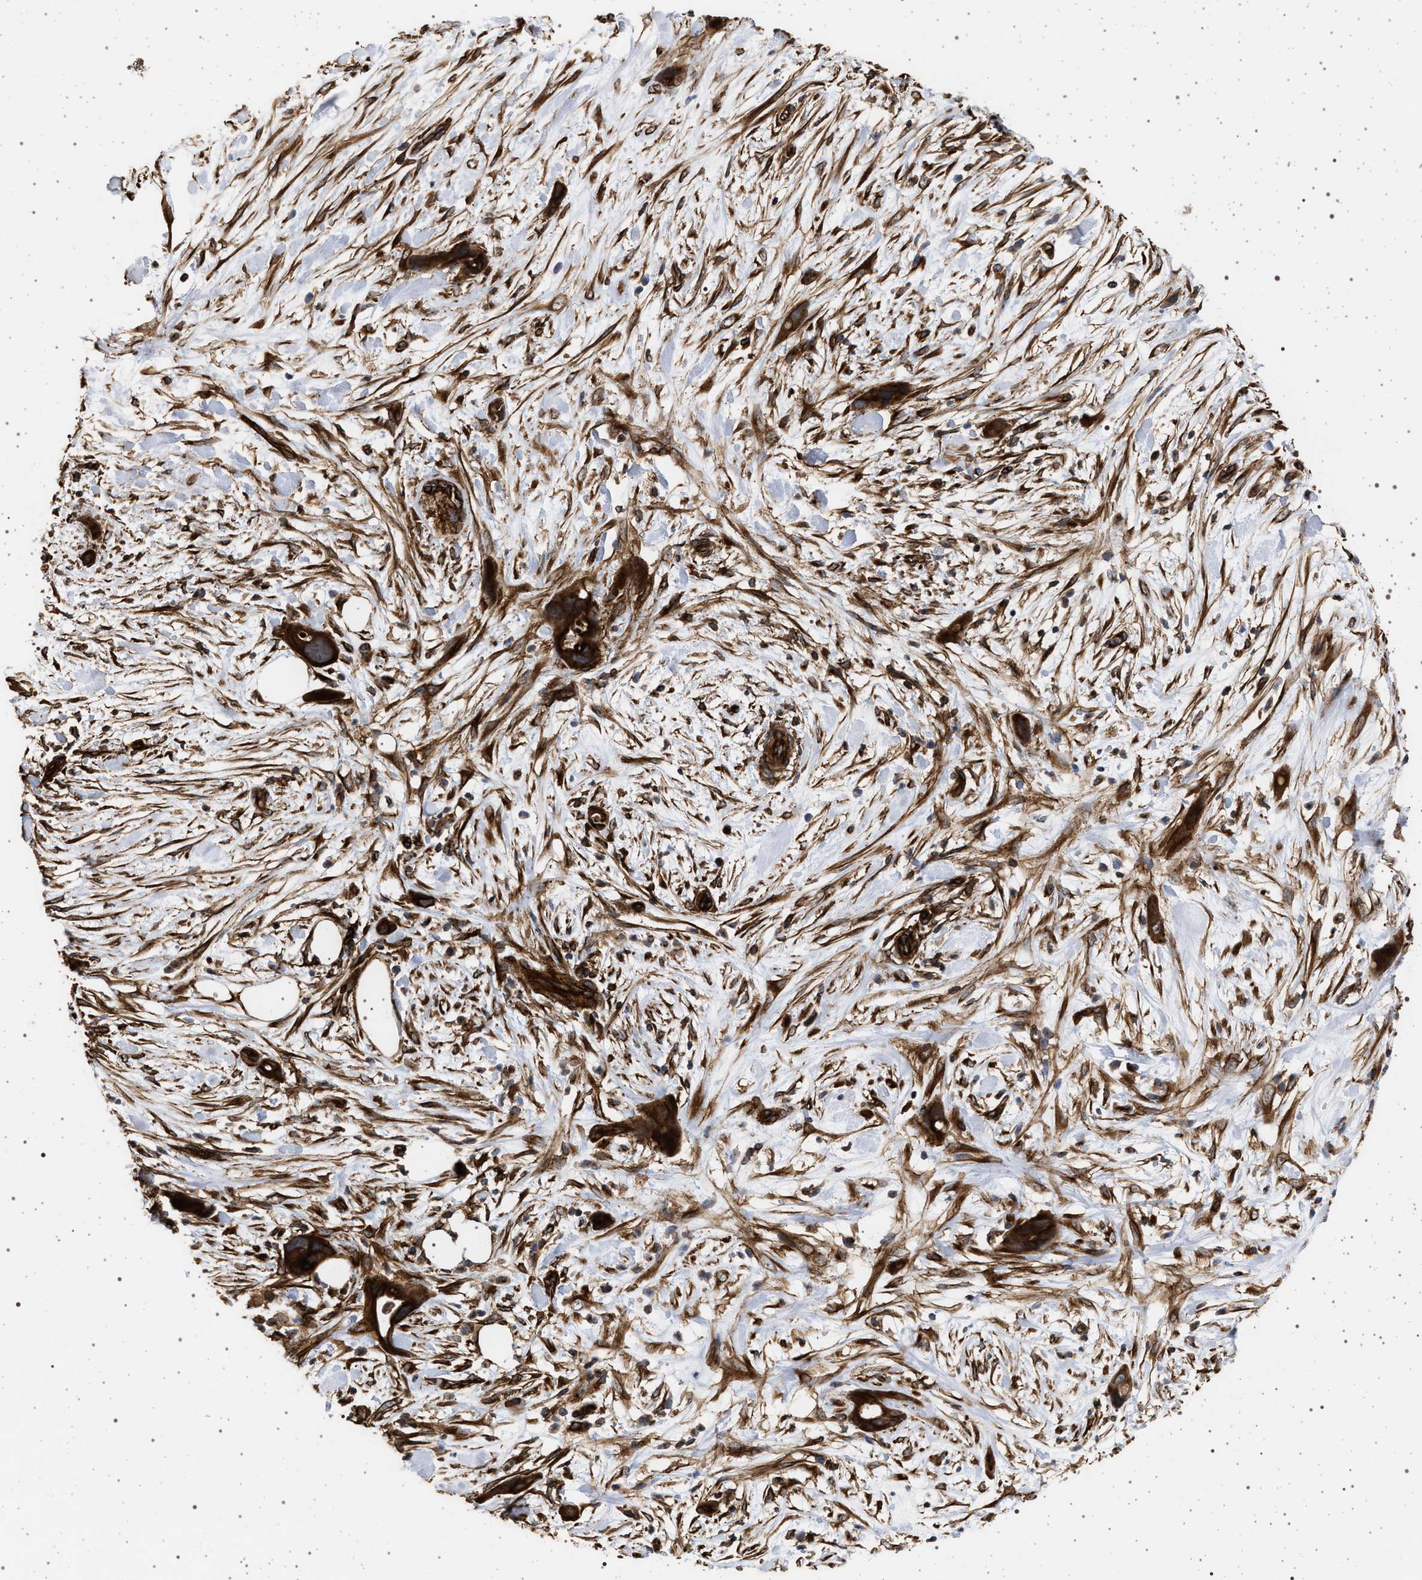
{"staining": {"intensity": "strong", "quantity": ">75%", "location": "cytoplasmic/membranous"}, "tissue": "pancreatic cancer", "cell_type": "Tumor cells", "image_type": "cancer", "snomed": [{"axis": "morphology", "description": "Adenocarcinoma, NOS"}, {"axis": "topography", "description": "Pancreas"}], "caption": "Brown immunohistochemical staining in pancreatic cancer exhibits strong cytoplasmic/membranous expression in about >75% of tumor cells. (Brightfield microscopy of DAB IHC at high magnification).", "gene": "IFT20", "patient": {"sex": "male", "age": 59}}